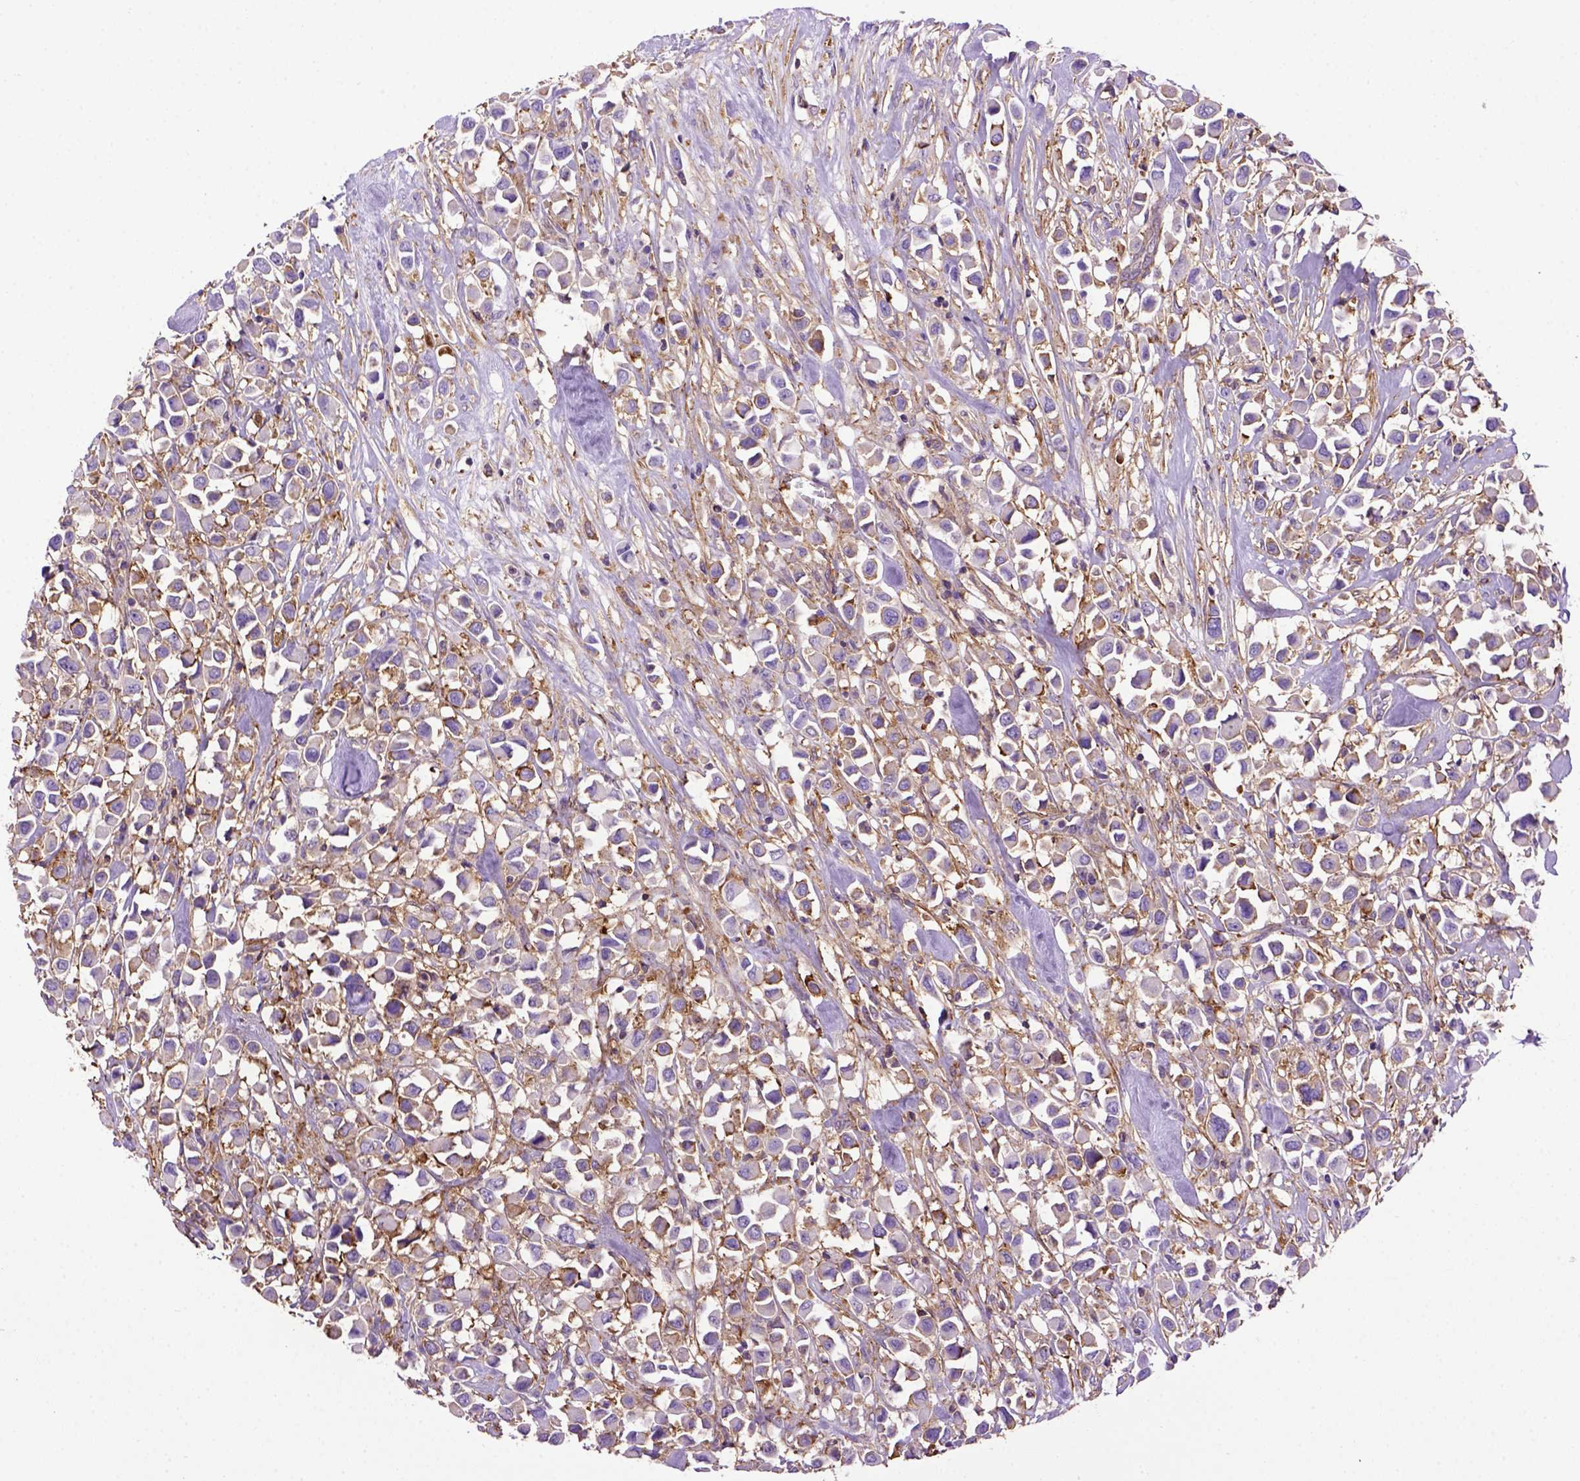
{"staining": {"intensity": "moderate", "quantity": "<25%", "location": "cytoplasmic/membranous"}, "tissue": "breast cancer", "cell_type": "Tumor cells", "image_type": "cancer", "snomed": [{"axis": "morphology", "description": "Duct carcinoma"}, {"axis": "topography", "description": "Breast"}], "caption": "The immunohistochemical stain shows moderate cytoplasmic/membranous staining in tumor cells of invasive ductal carcinoma (breast) tissue.", "gene": "MVP", "patient": {"sex": "female", "age": 61}}